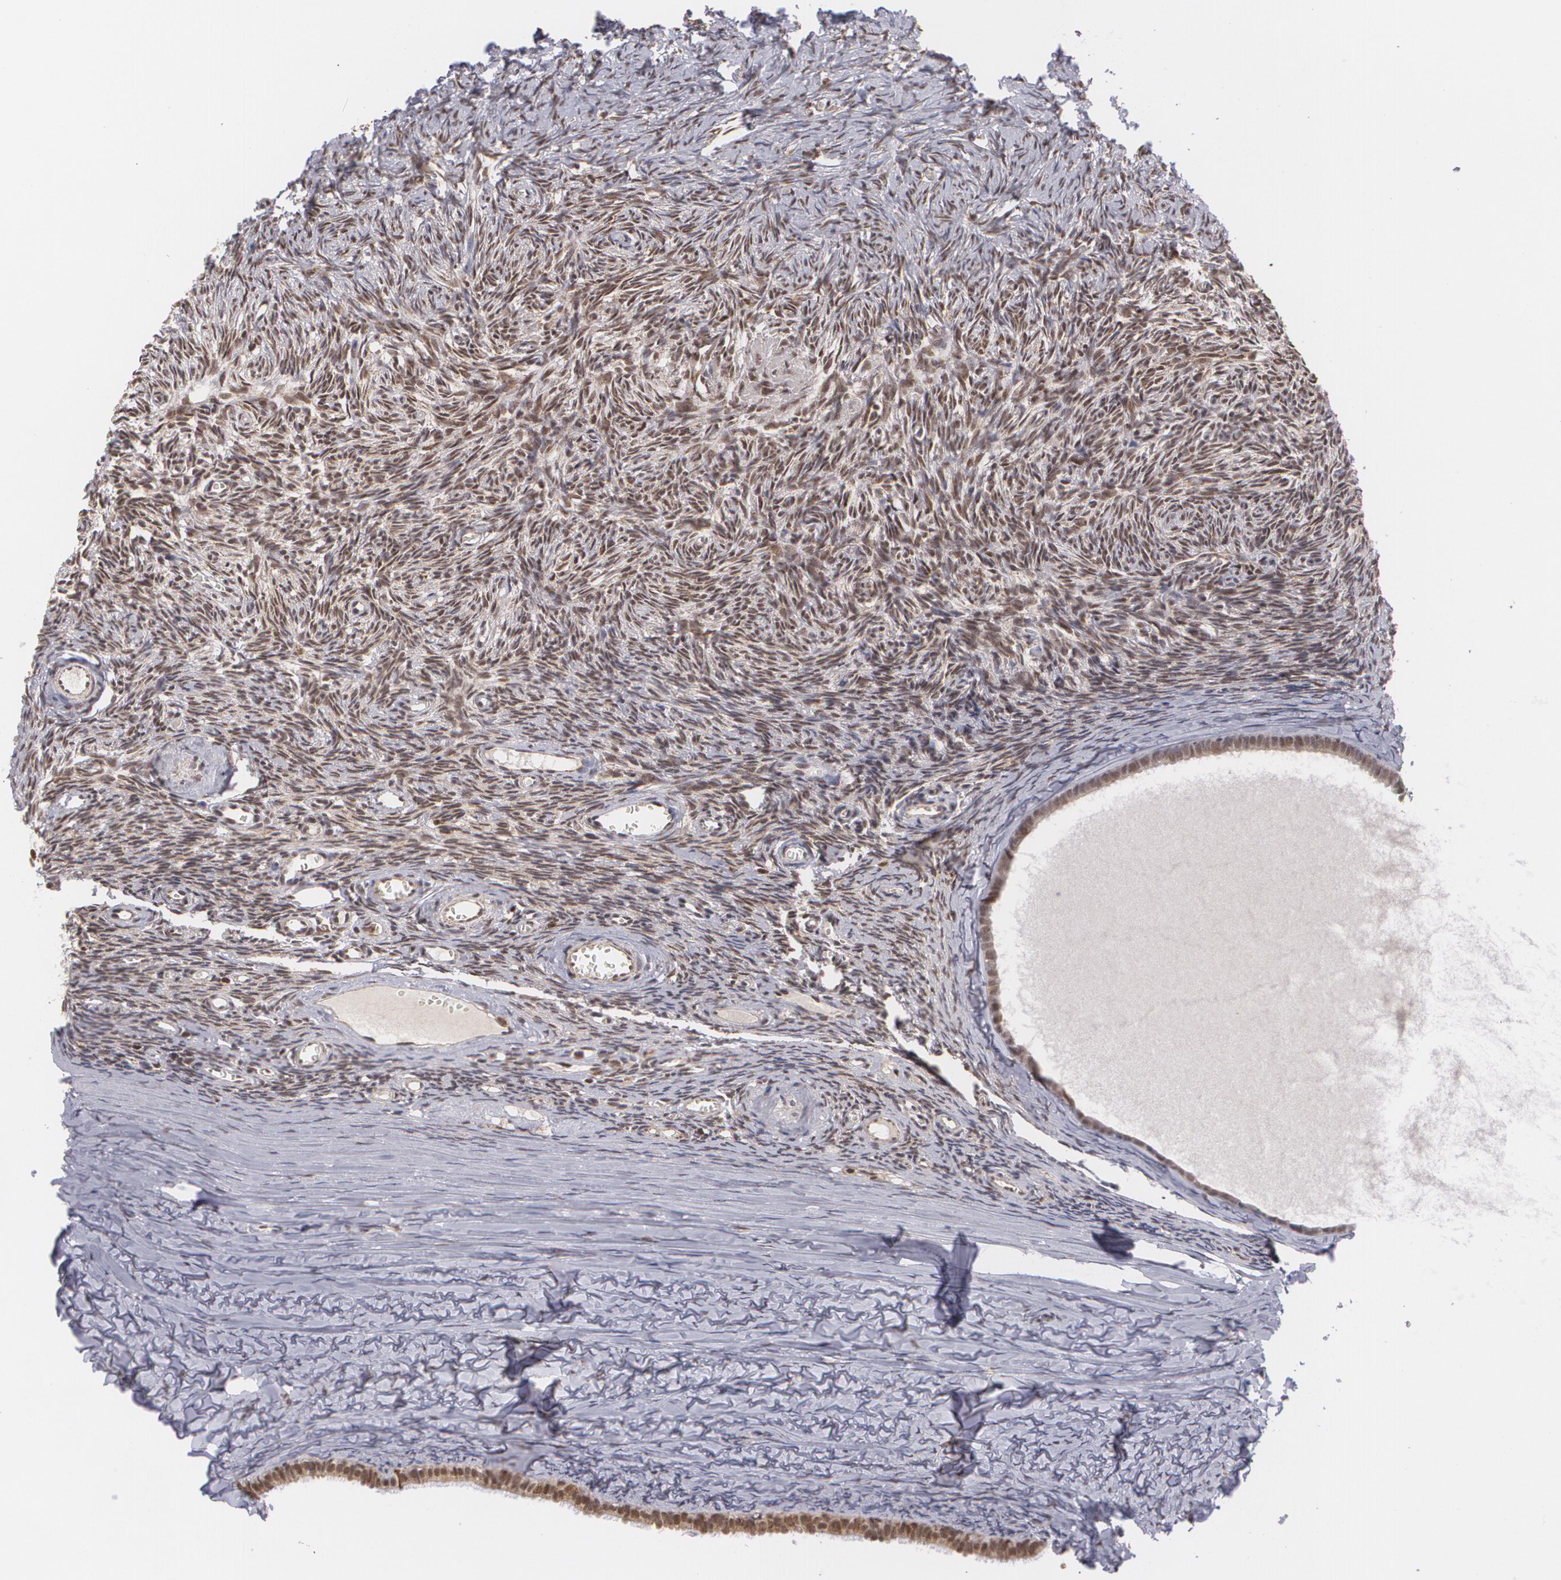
{"staining": {"intensity": "moderate", "quantity": ">75%", "location": "nuclear"}, "tissue": "ovary", "cell_type": "Follicle cells", "image_type": "normal", "snomed": [{"axis": "morphology", "description": "Normal tissue, NOS"}, {"axis": "topography", "description": "Ovary"}], "caption": "Immunohistochemical staining of normal human ovary displays moderate nuclear protein positivity in approximately >75% of follicle cells.", "gene": "MXD1", "patient": {"sex": "female", "age": 59}}